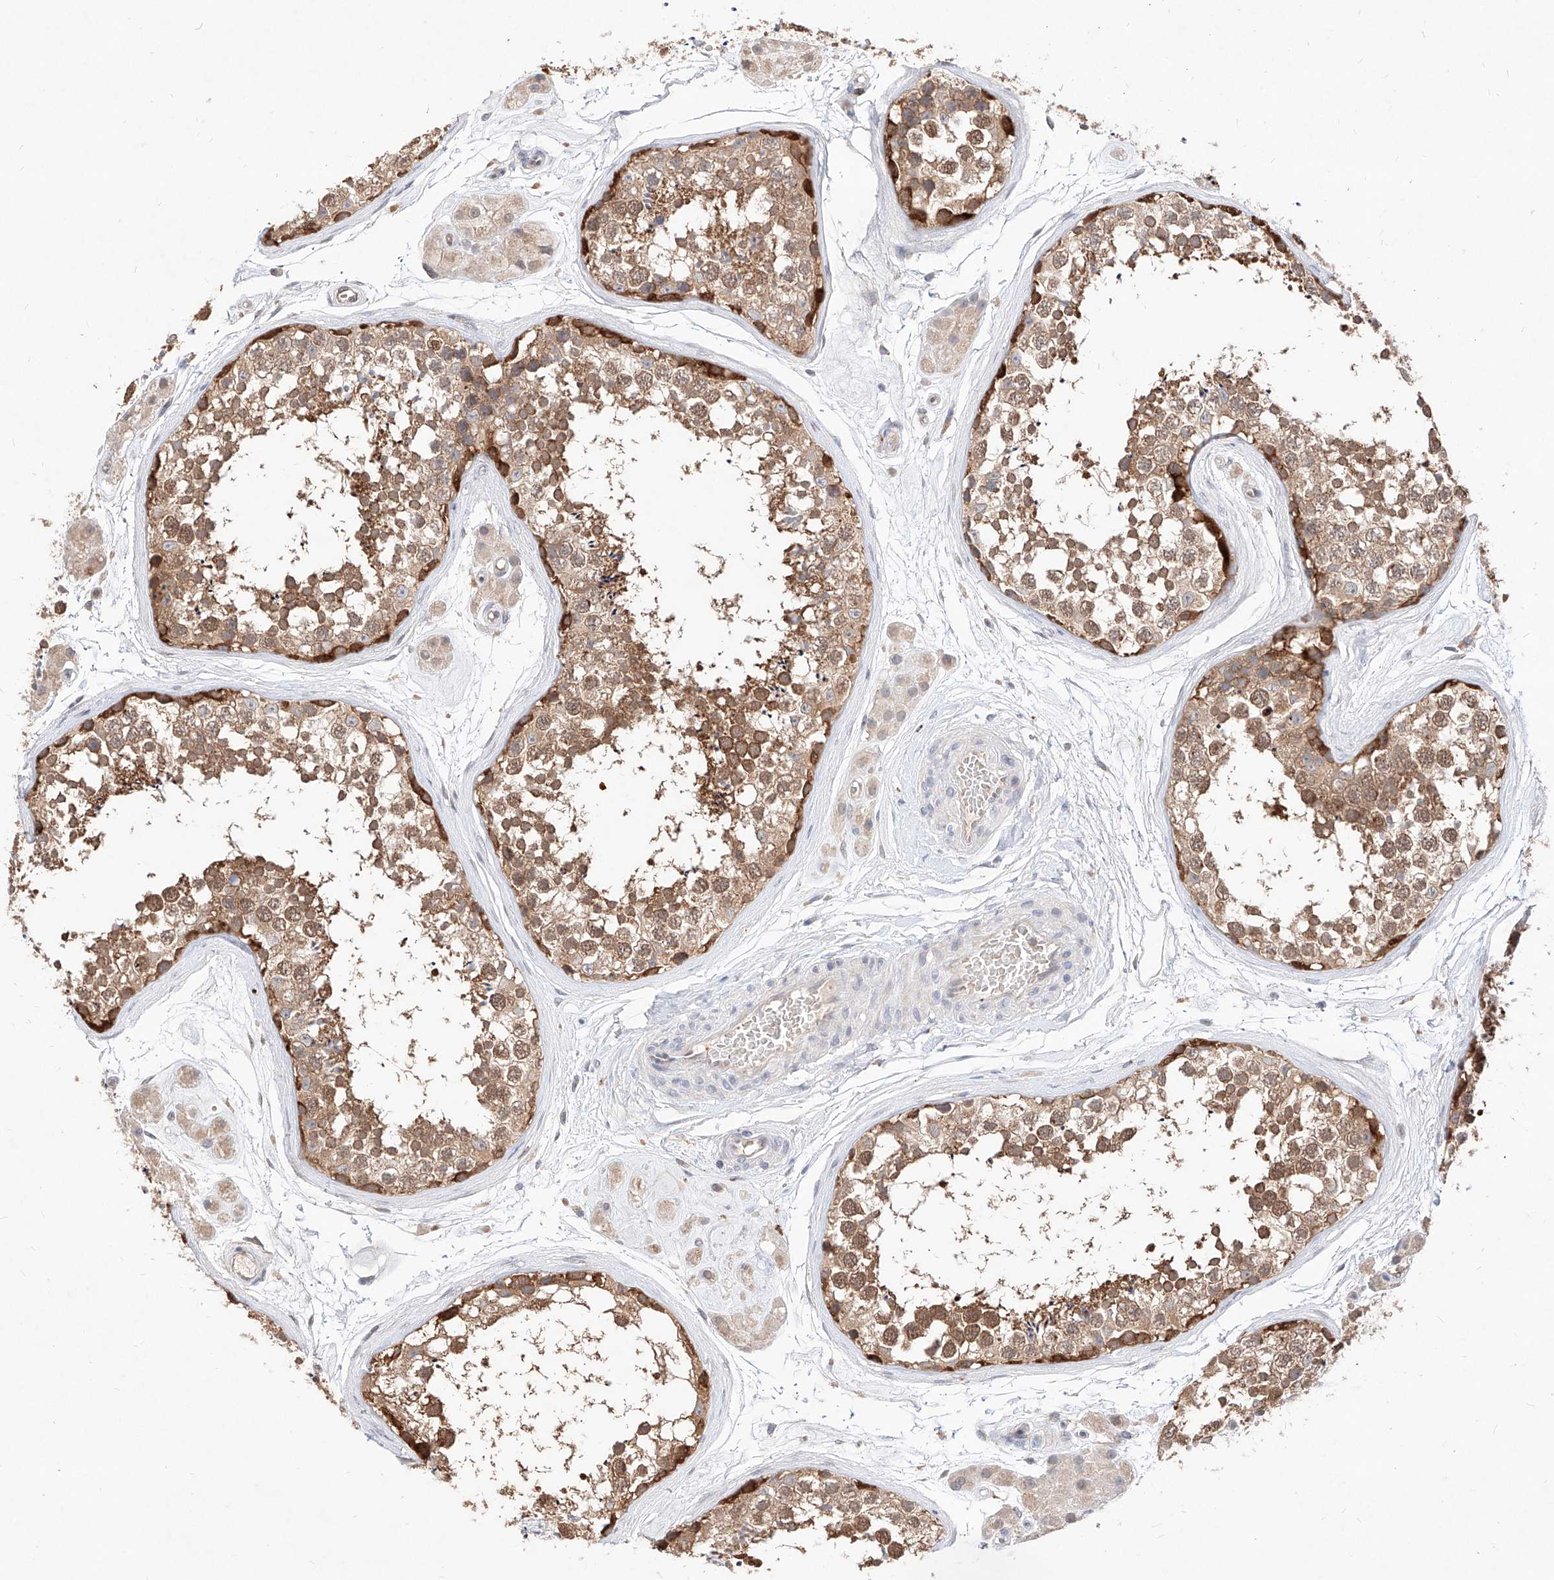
{"staining": {"intensity": "strong", "quantity": "25%-75%", "location": "cytoplasmic/membranous,nuclear"}, "tissue": "testis", "cell_type": "Cells in seminiferous ducts", "image_type": "normal", "snomed": [{"axis": "morphology", "description": "Normal tissue, NOS"}, {"axis": "topography", "description": "Testis"}], "caption": "A high amount of strong cytoplasmic/membranous,nuclear positivity is present in approximately 25%-75% of cells in seminiferous ducts in unremarkable testis.", "gene": "TSNAX", "patient": {"sex": "male", "age": 56}}